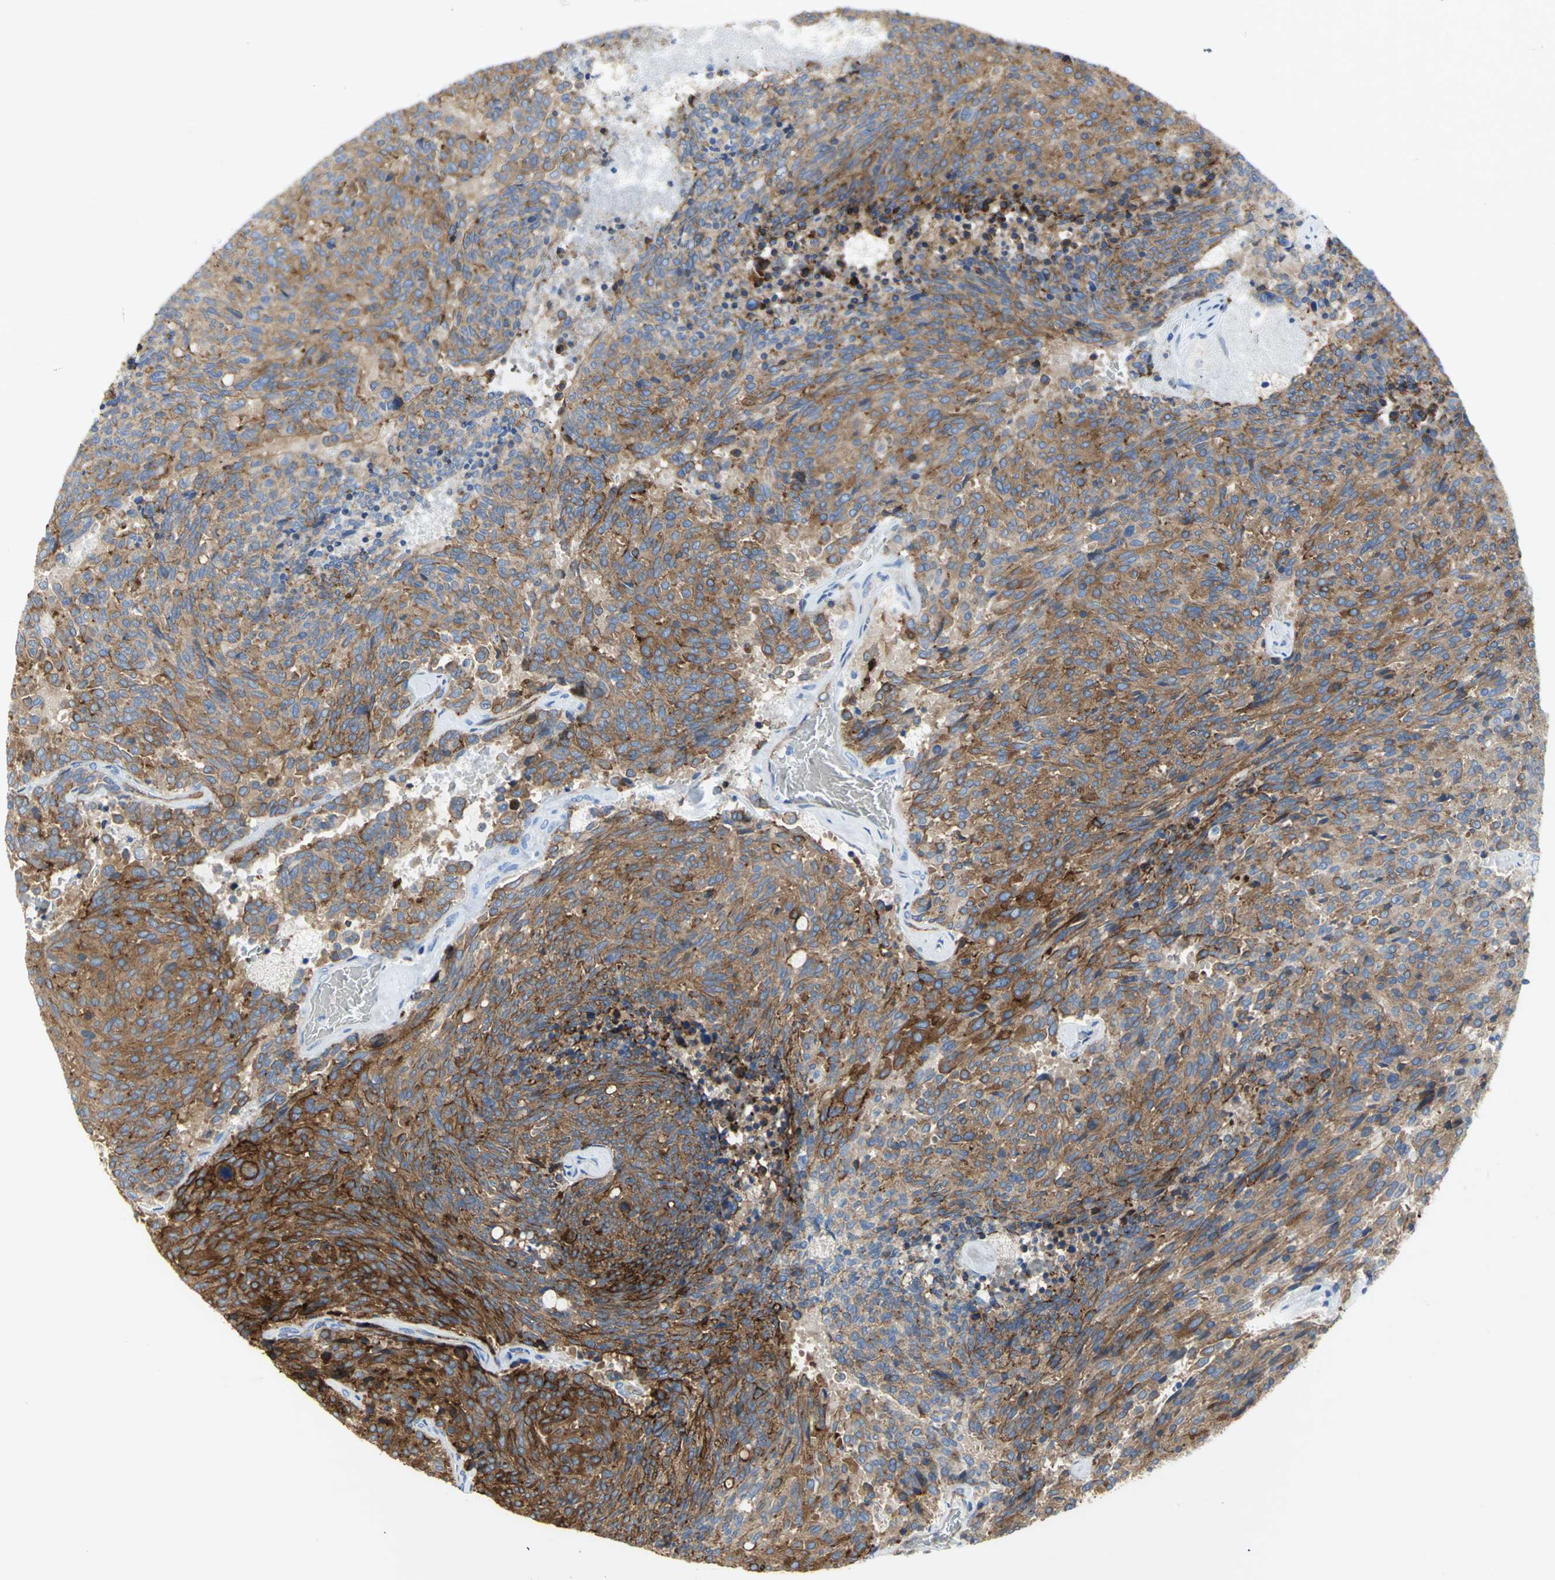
{"staining": {"intensity": "strong", "quantity": ">75%", "location": "cytoplasmic/membranous"}, "tissue": "carcinoid", "cell_type": "Tumor cells", "image_type": "cancer", "snomed": [{"axis": "morphology", "description": "Carcinoid, malignant, NOS"}, {"axis": "topography", "description": "Pancreas"}], "caption": "Protein staining of carcinoid tissue exhibits strong cytoplasmic/membranous positivity in approximately >75% of tumor cells.", "gene": "FLNB", "patient": {"sex": "female", "age": 54}}